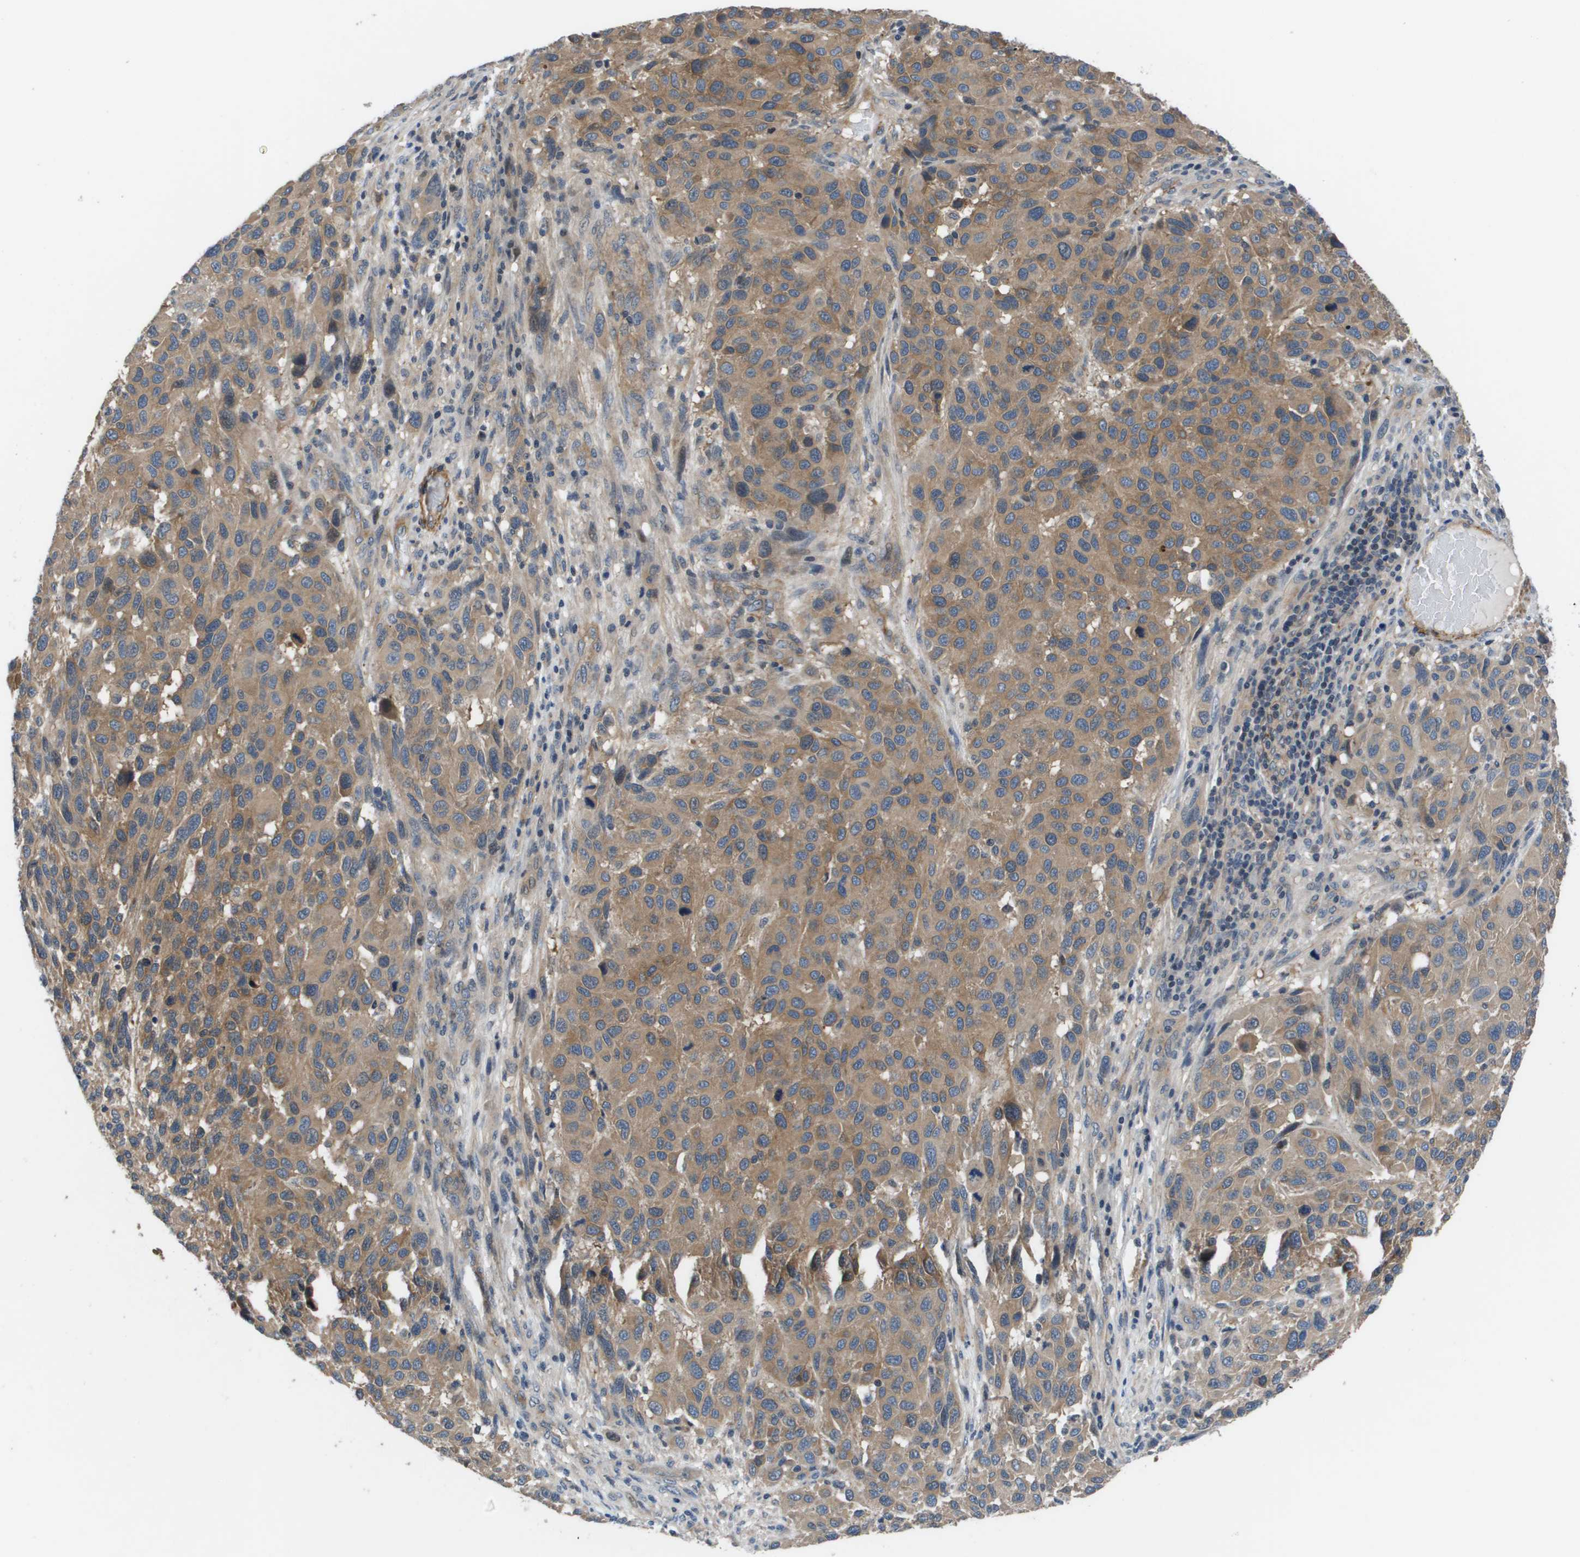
{"staining": {"intensity": "moderate", "quantity": ">75%", "location": "cytoplasmic/membranous"}, "tissue": "melanoma", "cell_type": "Tumor cells", "image_type": "cancer", "snomed": [{"axis": "morphology", "description": "Malignant melanoma, Metastatic site"}, {"axis": "topography", "description": "Lymph node"}], "caption": "Melanoma stained with a brown dye exhibits moderate cytoplasmic/membranous positive positivity in approximately >75% of tumor cells.", "gene": "ENPP5", "patient": {"sex": "male", "age": 61}}